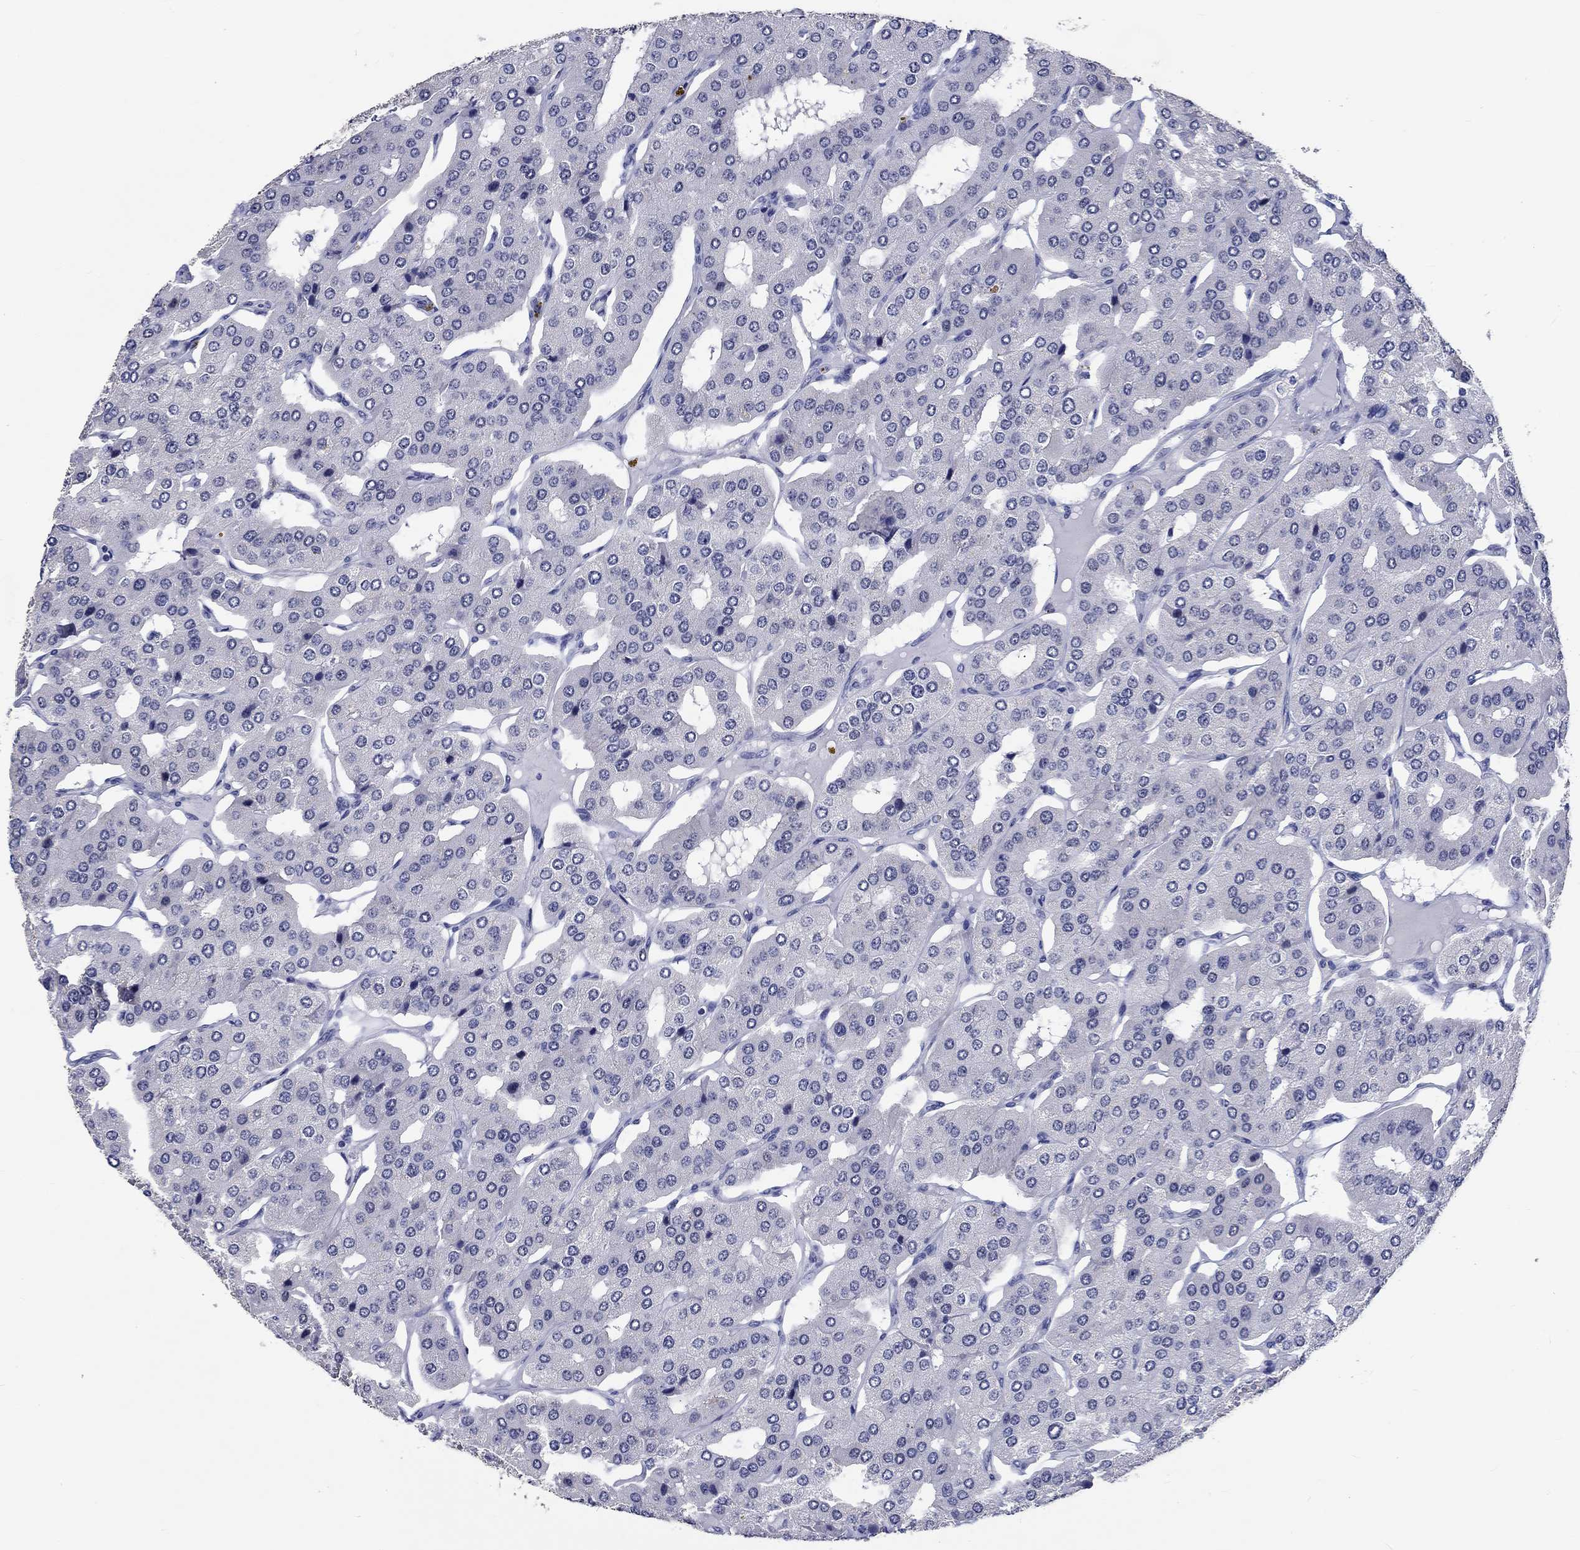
{"staining": {"intensity": "negative", "quantity": "none", "location": "none"}, "tissue": "parathyroid gland", "cell_type": "Glandular cells", "image_type": "normal", "snomed": [{"axis": "morphology", "description": "Normal tissue, NOS"}, {"axis": "morphology", "description": "Adenoma, NOS"}, {"axis": "topography", "description": "Parathyroid gland"}], "caption": "Micrograph shows no protein positivity in glandular cells of normal parathyroid gland. (Stains: DAB IHC with hematoxylin counter stain, Microscopy: brightfield microscopy at high magnification).", "gene": "GRIN1", "patient": {"sex": "female", "age": 86}}